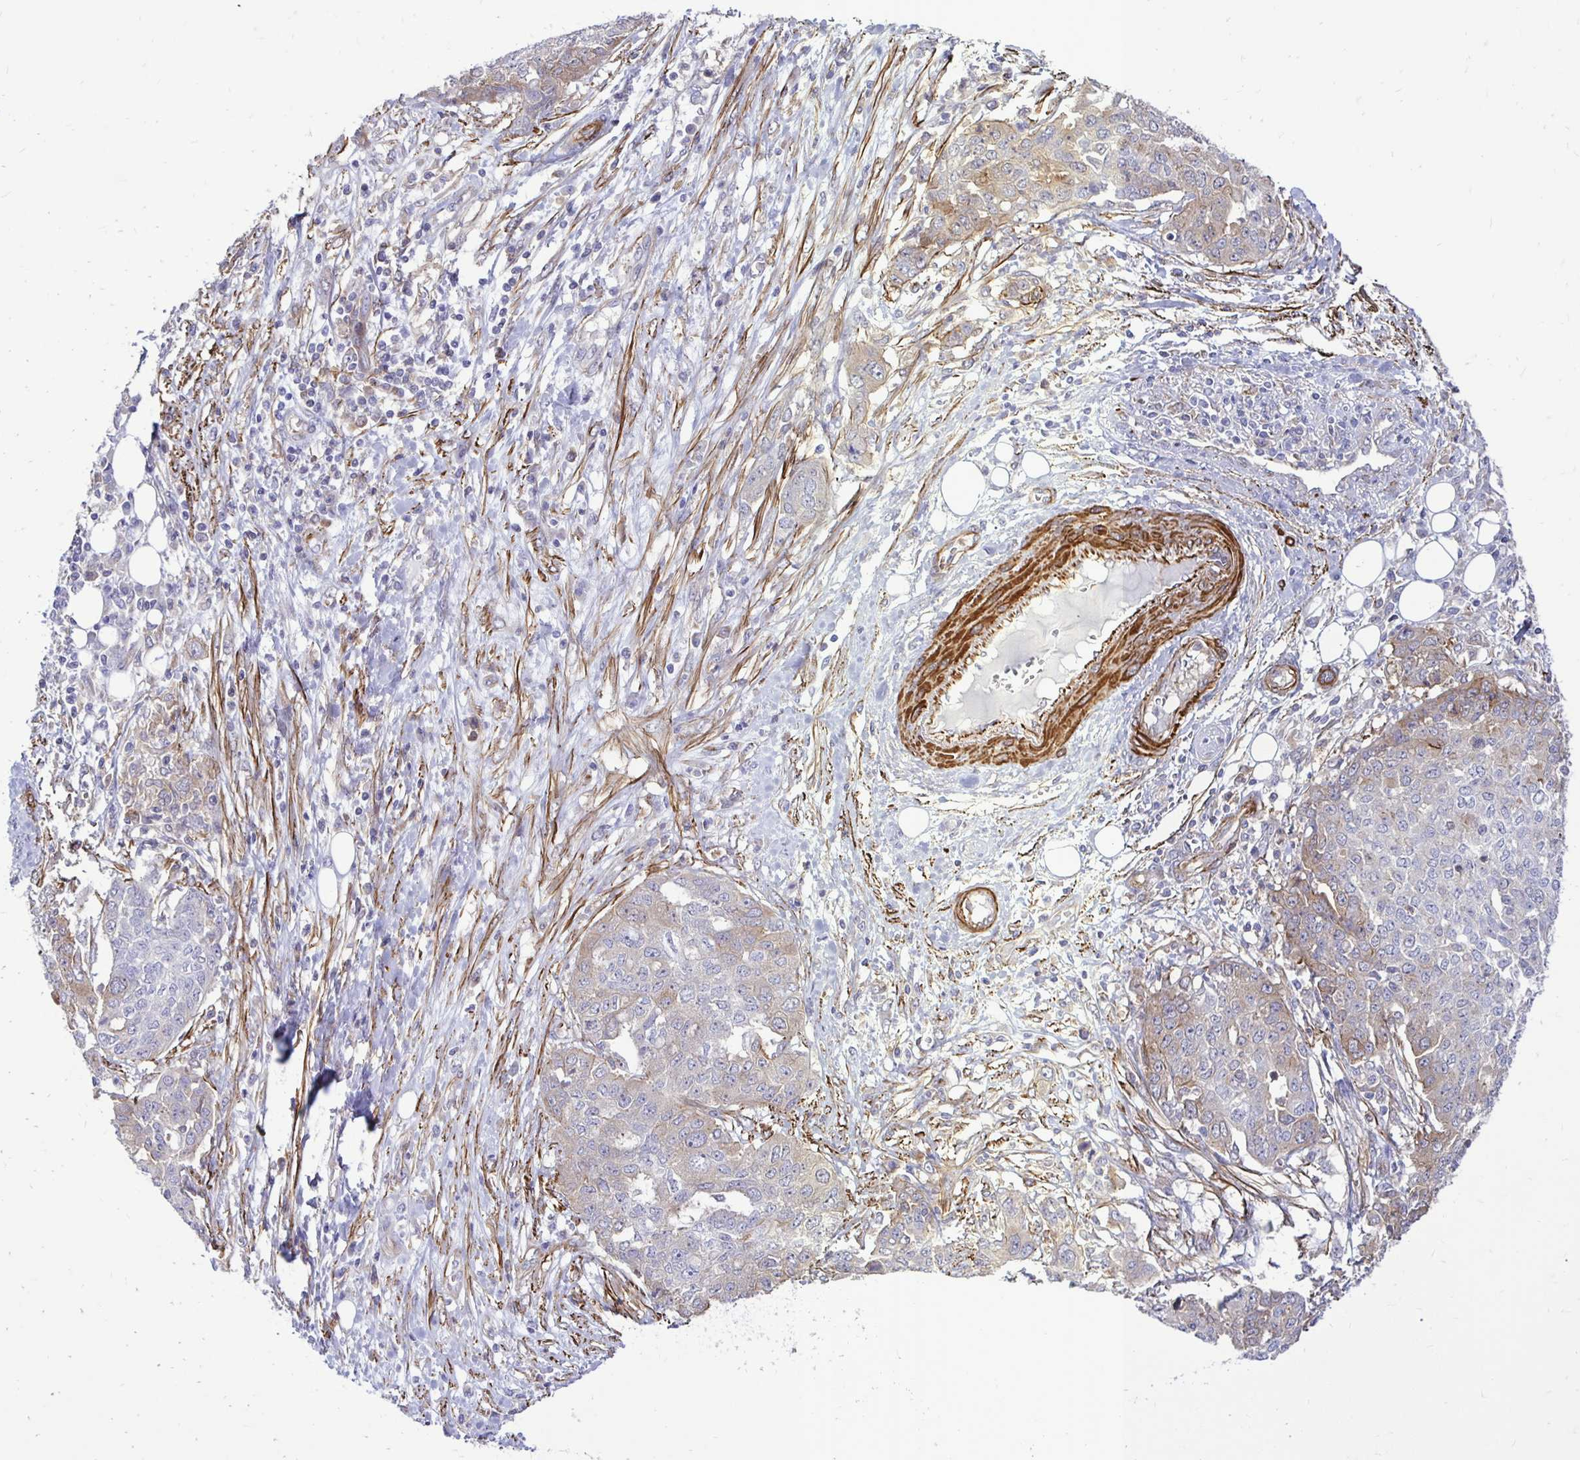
{"staining": {"intensity": "moderate", "quantity": "<25%", "location": "cytoplasmic/membranous"}, "tissue": "ovarian cancer", "cell_type": "Tumor cells", "image_type": "cancer", "snomed": [{"axis": "morphology", "description": "Cystadenocarcinoma, serous, NOS"}, {"axis": "topography", "description": "Soft tissue"}, {"axis": "topography", "description": "Ovary"}], "caption": "Immunohistochemistry (IHC) micrograph of serous cystadenocarcinoma (ovarian) stained for a protein (brown), which exhibits low levels of moderate cytoplasmic/membranous positivity in about <25% of tumor cells.", "gene": "CTPS1", "patient": {"sex": "female", "age": 57}}